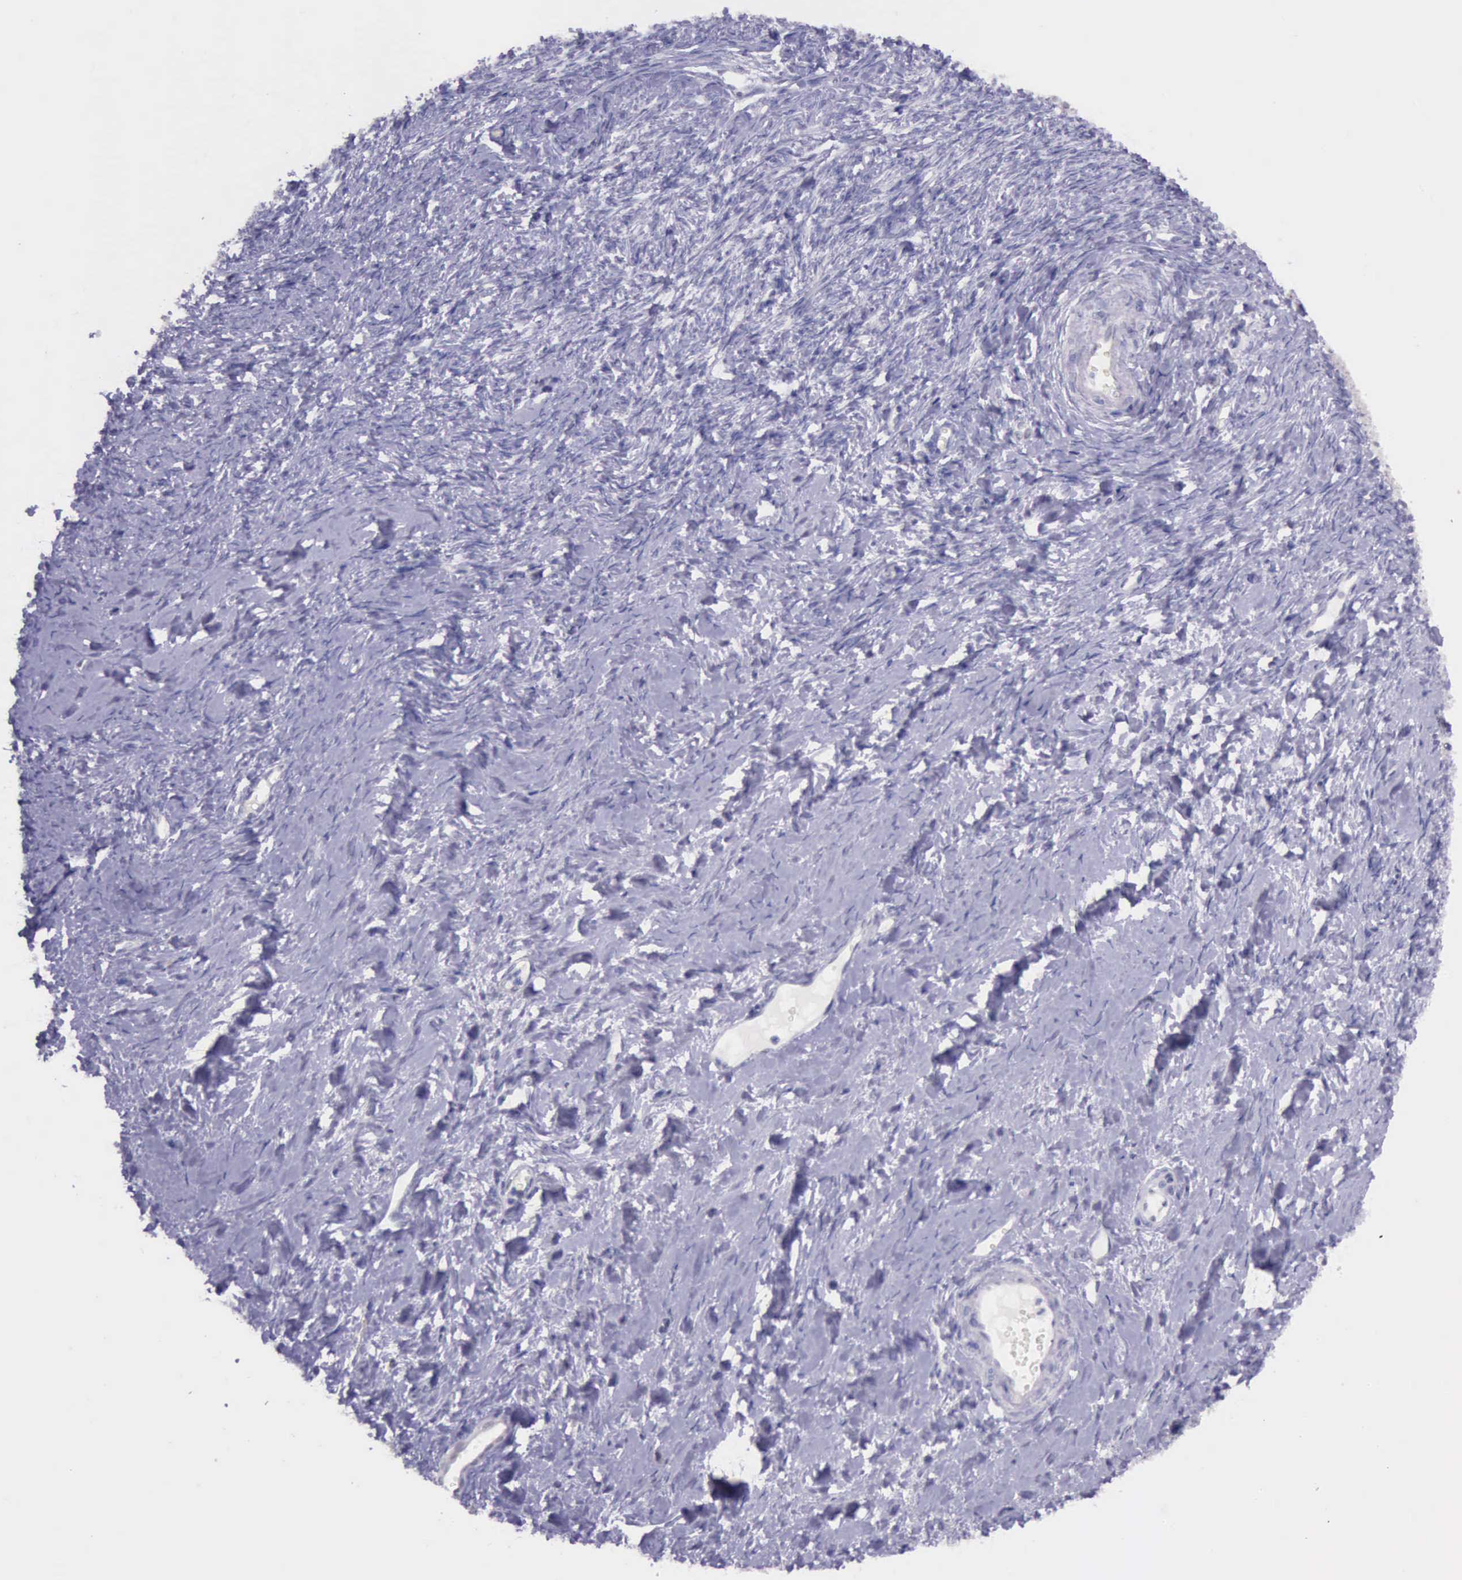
{"staining": {"intensity": "strong", "quantity": "<25%", "location": "nuclear"}, "tissue": "ovarian cancer", "cell_type": "Tumor cells", "image_type": "cancer", "snomed": [{"axis": "morphology", "description": "Normal tissue, NOS"}, {"axis": "morphology", "description": "Cystadenocarcinoma, serous, NOS"}, {"axis": "topography", "description": "Ovary"}], "caption": "Human ovarian cancer stained with a brown dye reveals strong nuclear positive staining in about <25% of tumor cells.", "gene": "PARP1", "patient": {"sex": "female", "age": 62}}